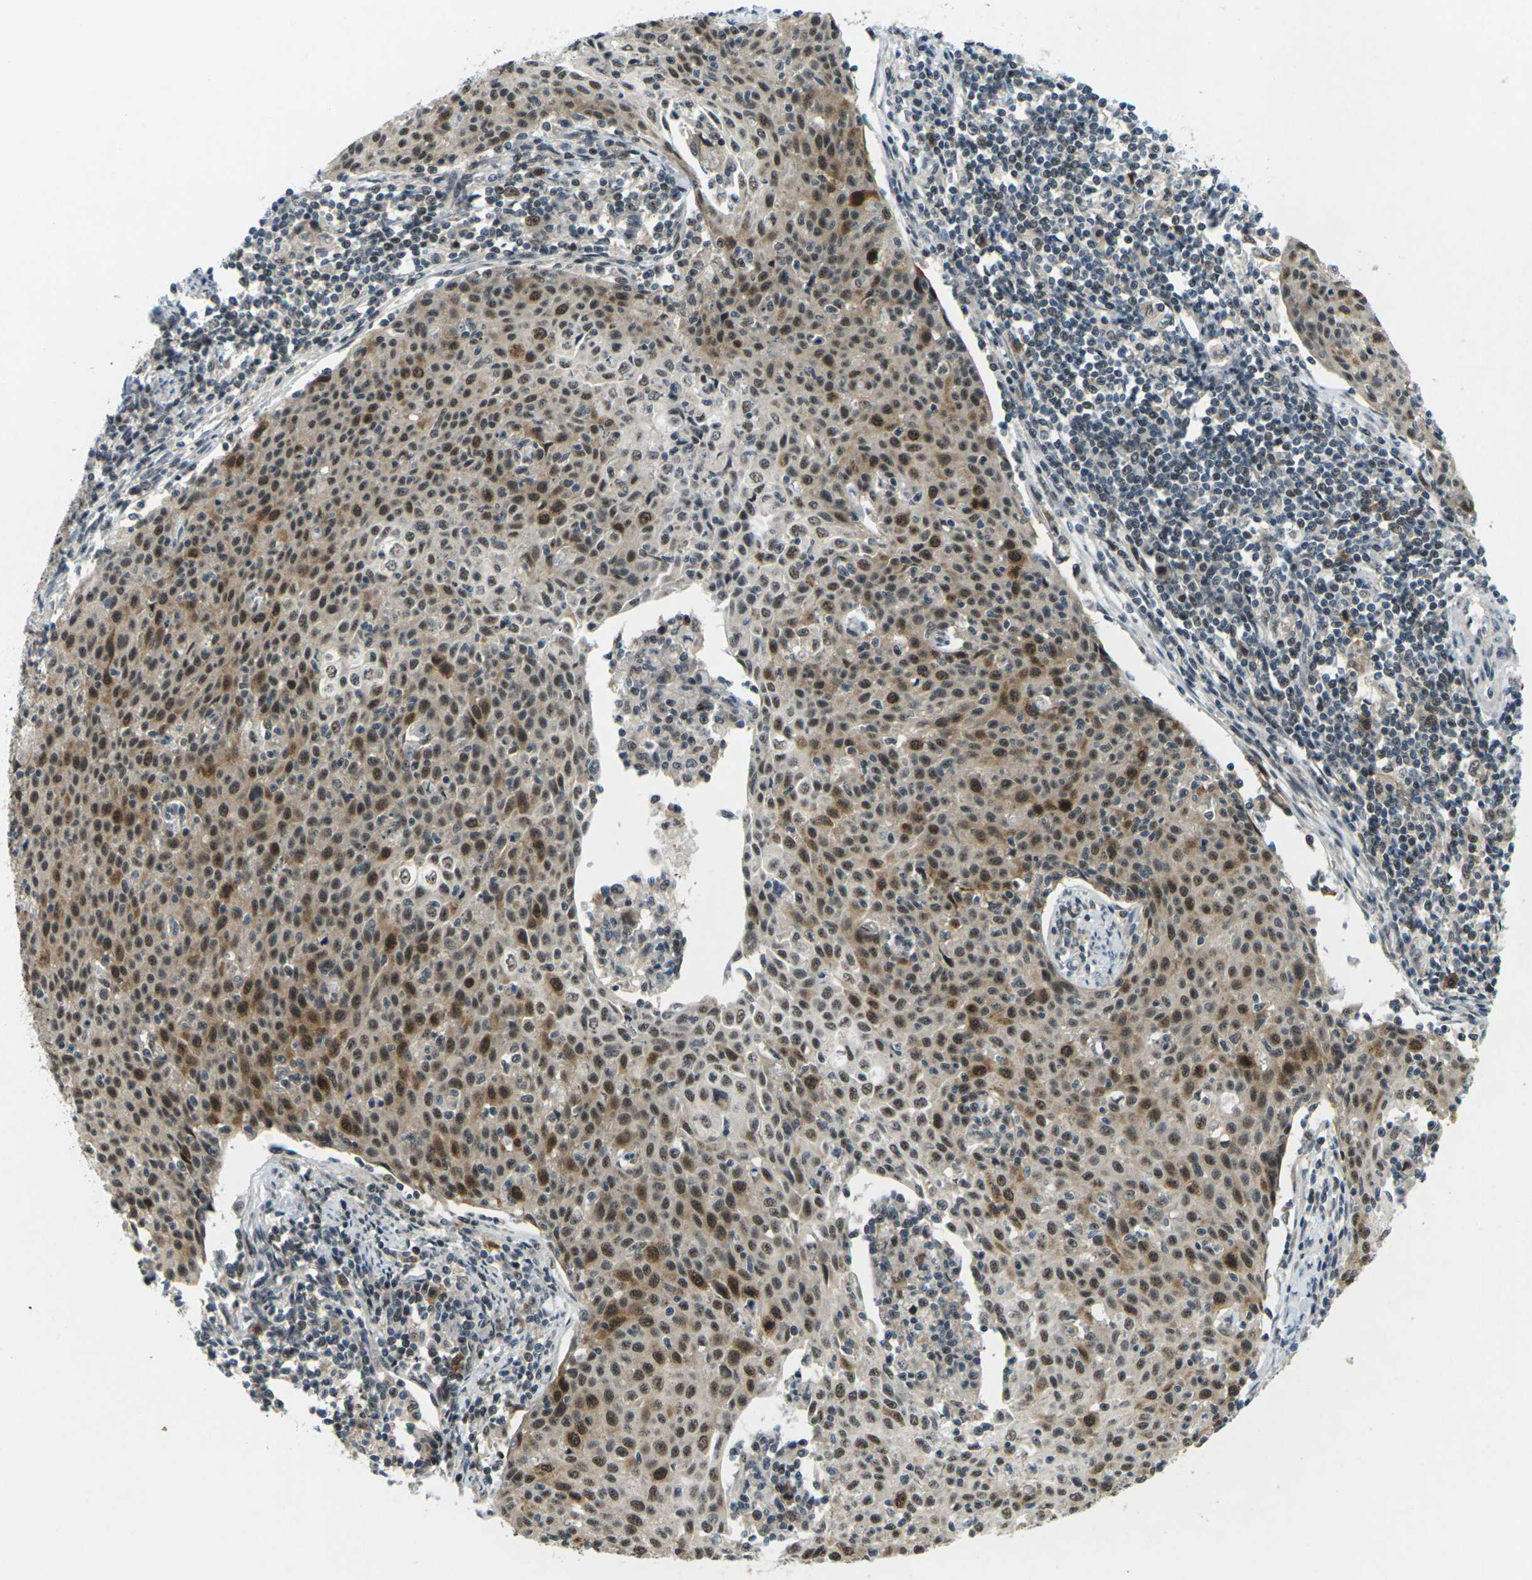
{"staining": {"intensity": "moderate", "quantity": ">75%", "location": "cytoplasmic/membranous,nuclear"}, "tissue": "cervical cancer", "cell_type": "Tumor cells", "image_type": "cancer", "snomed": [{"axis": "morphology", "description": "Squamous cell carcinoma, NOS"}, {"axis": "topography", "description": "Cervix"}], "caption": "A photomicrograph of cervical squamous cell carcinoma stained for a protein demonstrates moderate cytoplasmic/membranous and nuclear brown staining in tumor cells.", "gene": "UBE2S", "patient": {"sex": "female", "age": 38}}